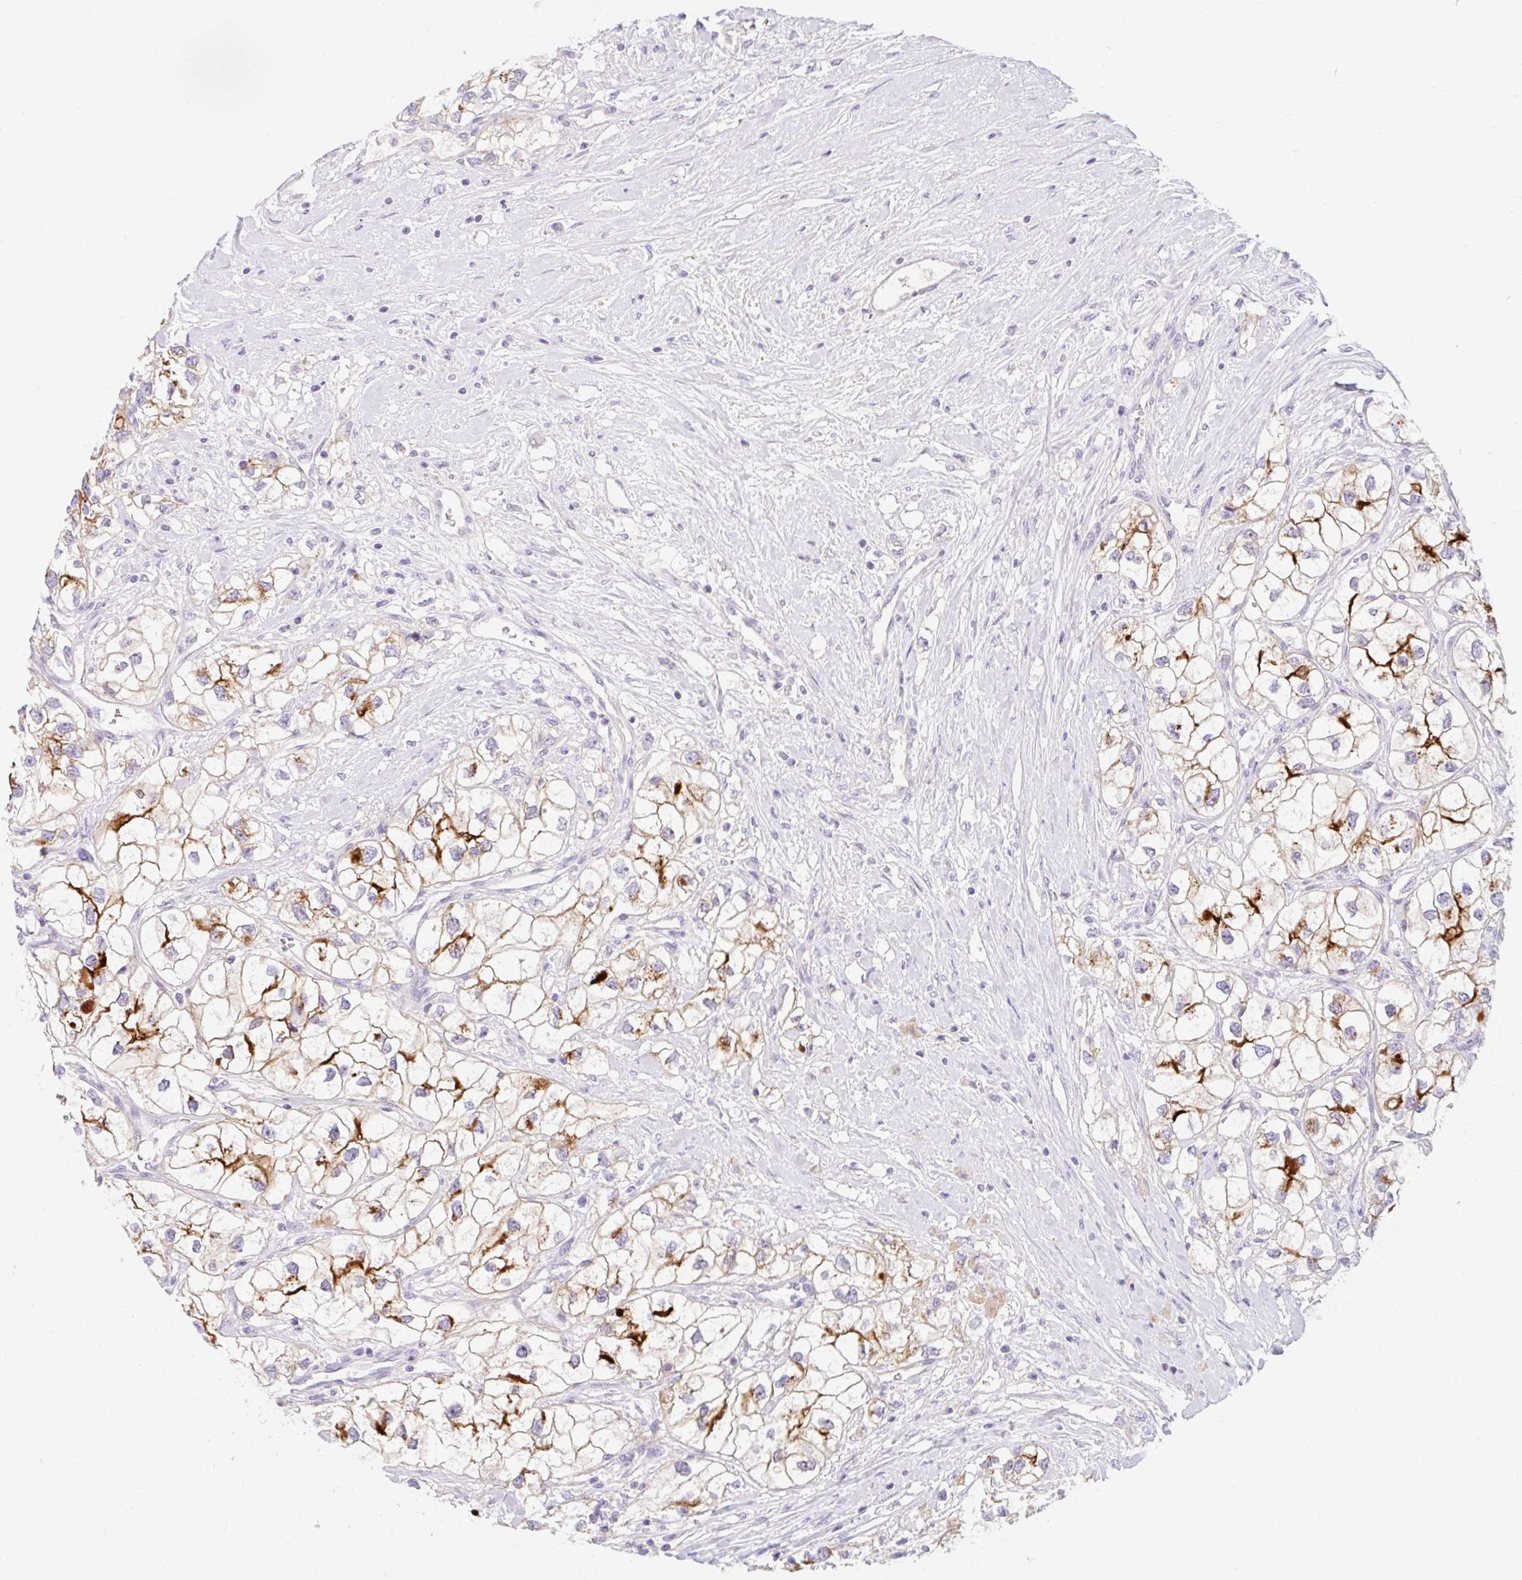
{"staining": {"intensity": "negative", "quantity": "none", "location": "none"}, "tissue": "renal cancer", "cell_type": "Tumor cells", "image_type": "cancer", "snomed": [{"axis": "morphology", "description": "Adenocarcinoma, NOS"}, {"axis": "topography", "description": "Kidney"}], "caption": "The micrograph demonstrates no staining of tumor cells in renal cancer.", "gene": "SLC28A1", "patient": {"sex": "male", "age": 59}}